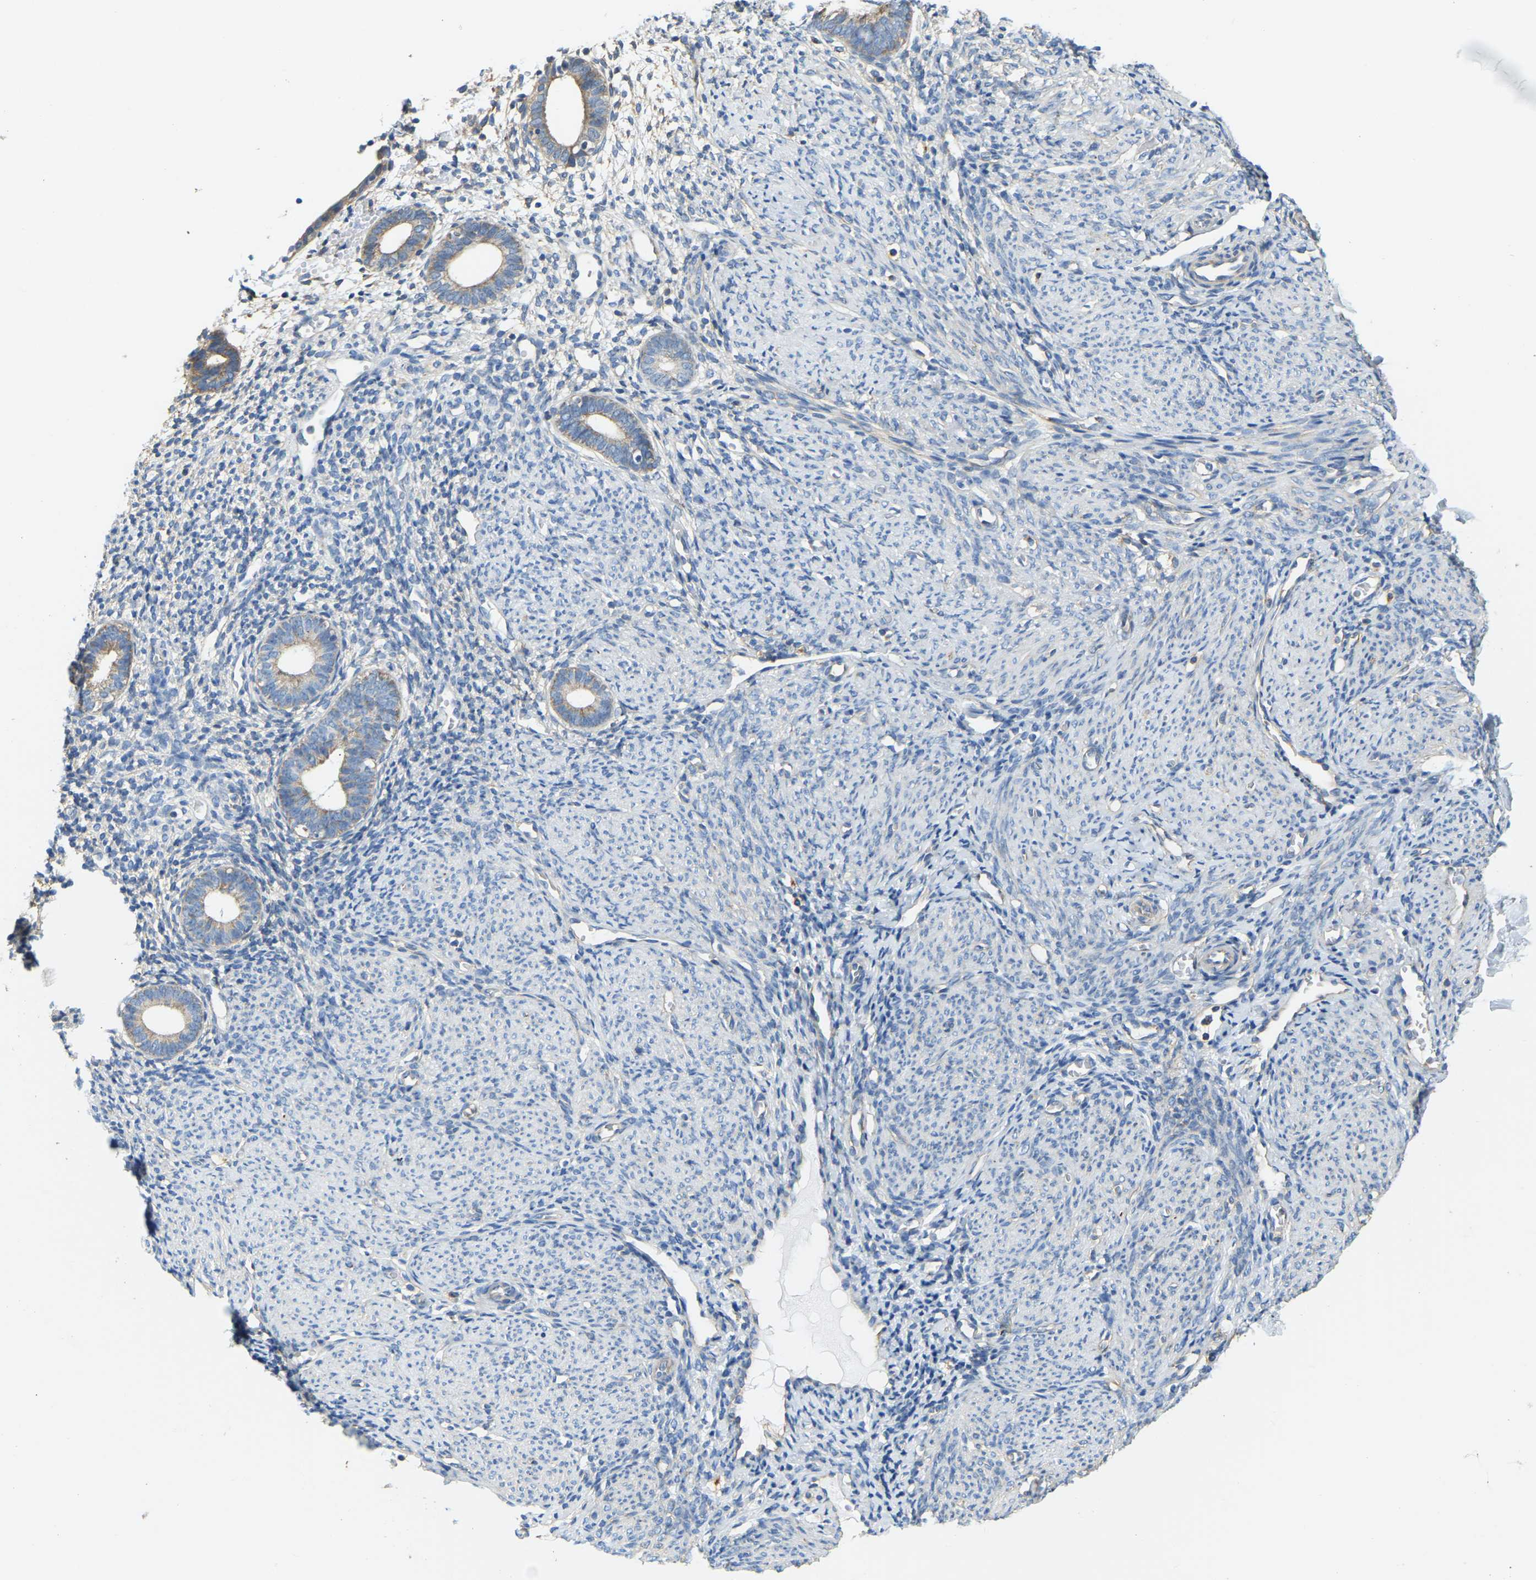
{"staining": {"intensity": "moderate", "quantity": "<25%", "location": "cytoplasmic/membranous"}, "tissue": "endometrium", "cell_type": "Cells in endometrial stroma", "image_type": "normal", "snomed": [{"axis": "morphology", "description": "Normal tissue, NOS"}, {"axis": "morphology", "description": "Adenocarcinoma, NOS"}, {"axis": "topography", "description": "Endometrium"}], "caption": "Cells in endometrial stroma demonstrate low levels of moderate cytoplasmic/membranous staining in about <25% of cells in unremarkable endometrium.", "gene": "AHNAK", "patient": {"sex": "female", "age": 57}}